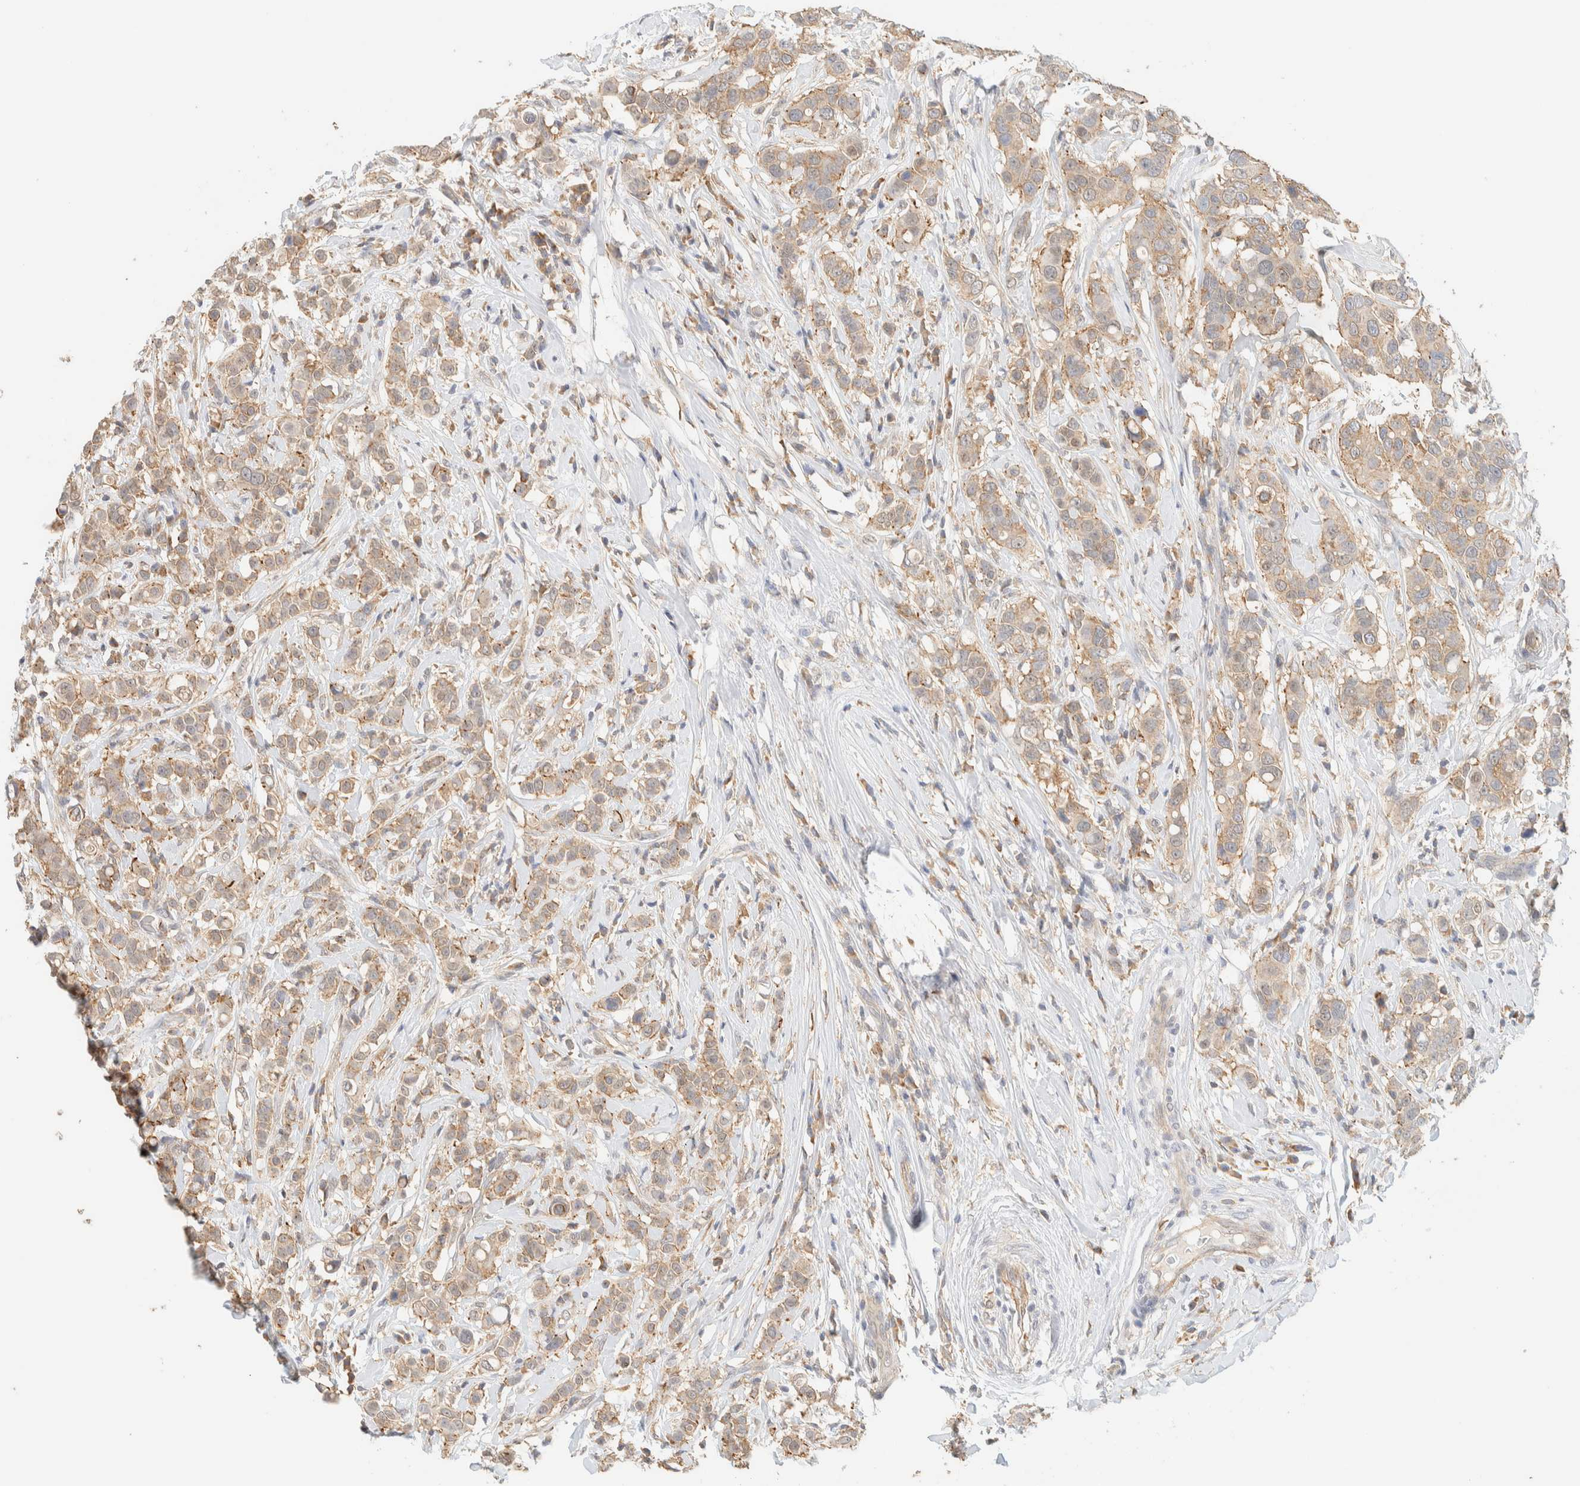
{"staining": {"intensity": "weak", "quantity": ">75%", "location": "cytoplasmic/membranous"}, "tissue": "breast cancer", "cell_type": "Tumor cells", "image_type": "cancer", "snomed": [{"axis": "morphology", "description": "Duct carcinoma"}, {"axis": "topography", "description": "Breast"}], "caption": "About >75% of tumor cells in breast intraductal carcinoma exhibit weak cytoplasmic/membranous protein positivity as visualized by brown immunohistochemical staining.", "gene": "TBC1D8B", "patient": {"sex": "female", "age": 27}}